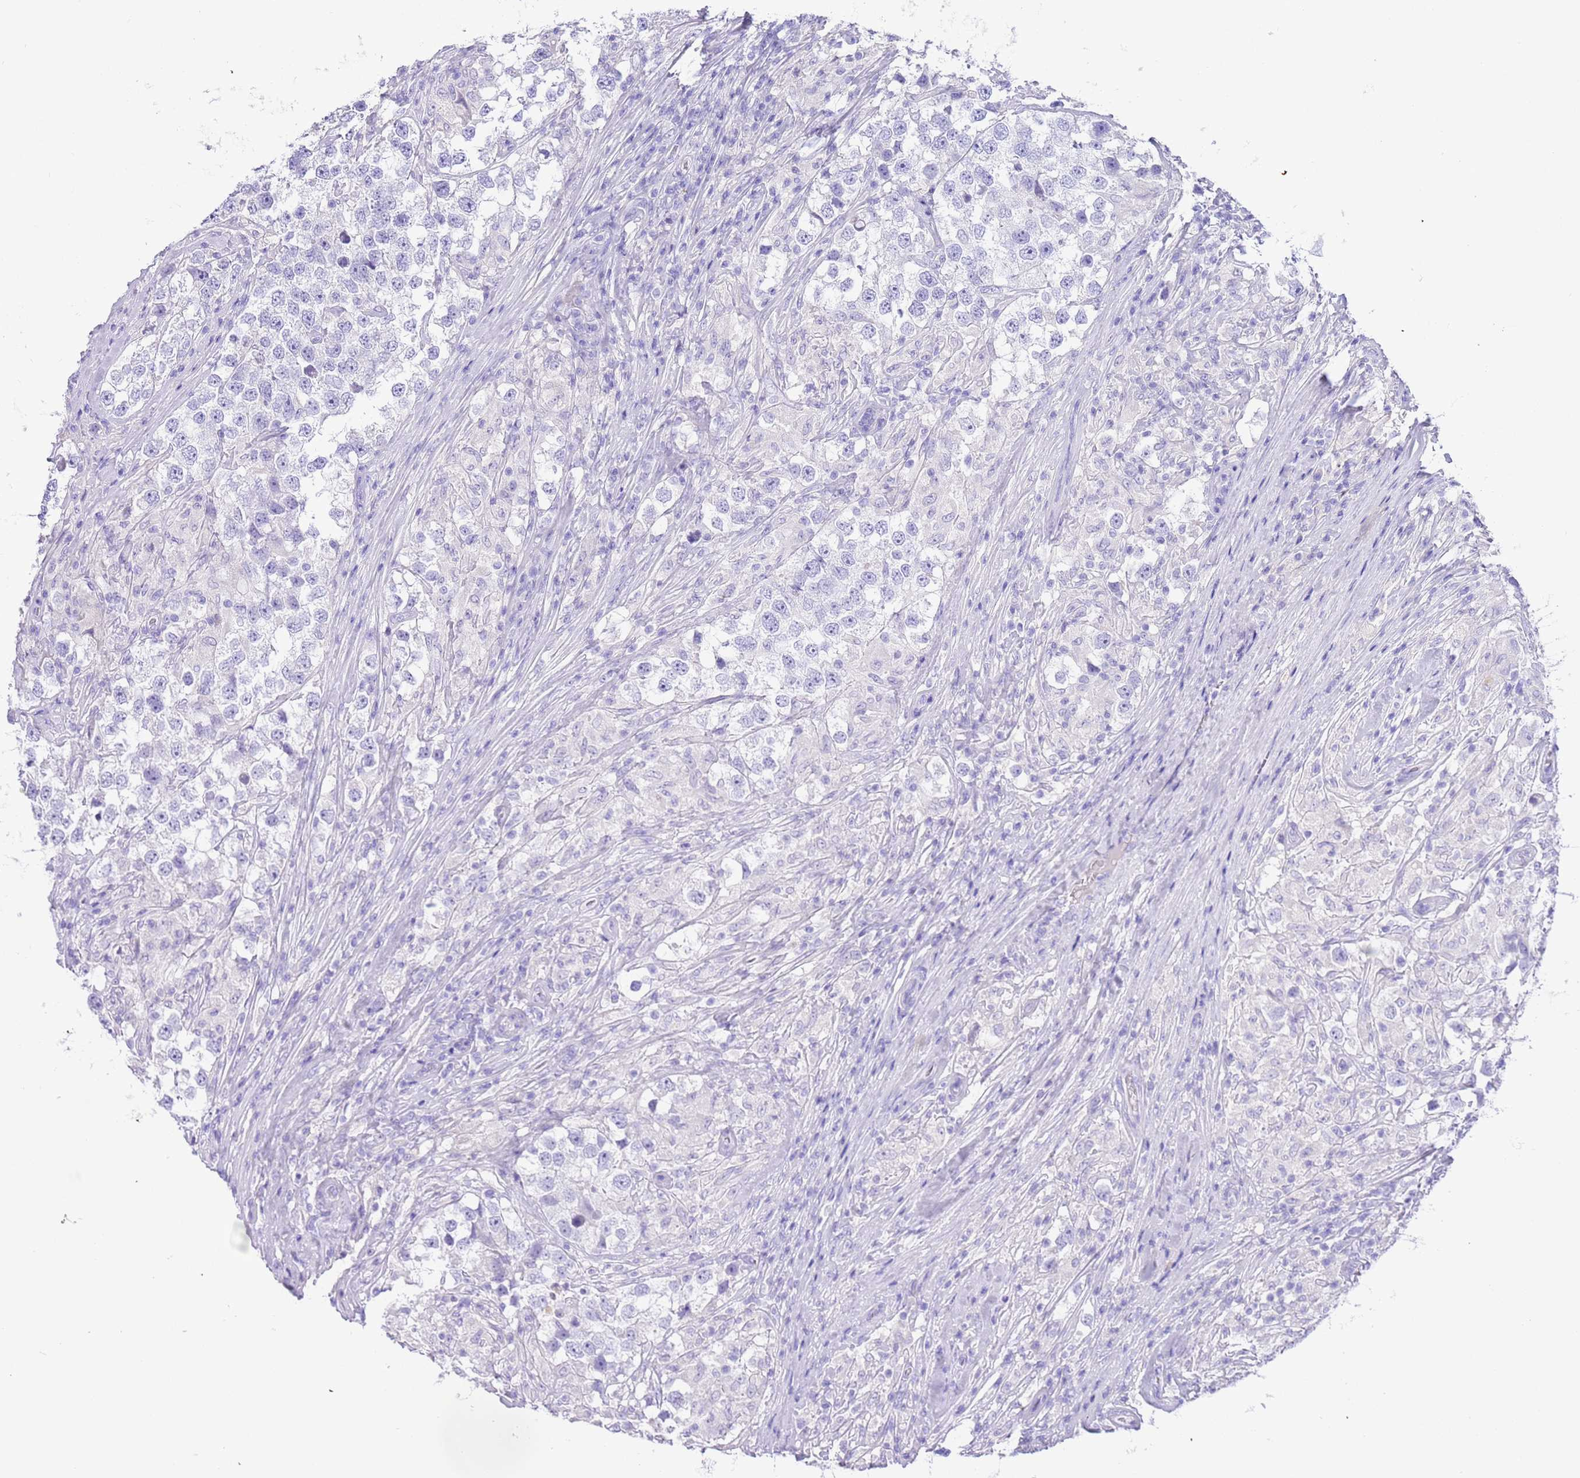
{"staining": {"intensity": "negative", "quantity": "none", "location": "none"}, "tissue": "testis cancer", "cell_type": "Tumor cells", "image_type": "cancer", "snomed": [{"axis": "morphology", "description": "Seminoma, NOS"}, {"axis": "topography", "description": "Testis"}], "caption": "Human testis cancer stained for a protein using immunohistochemistry reveals no expression in tumor cells.", "gene": "CPB1", "patient": {"sex": "male", "age": 46}}